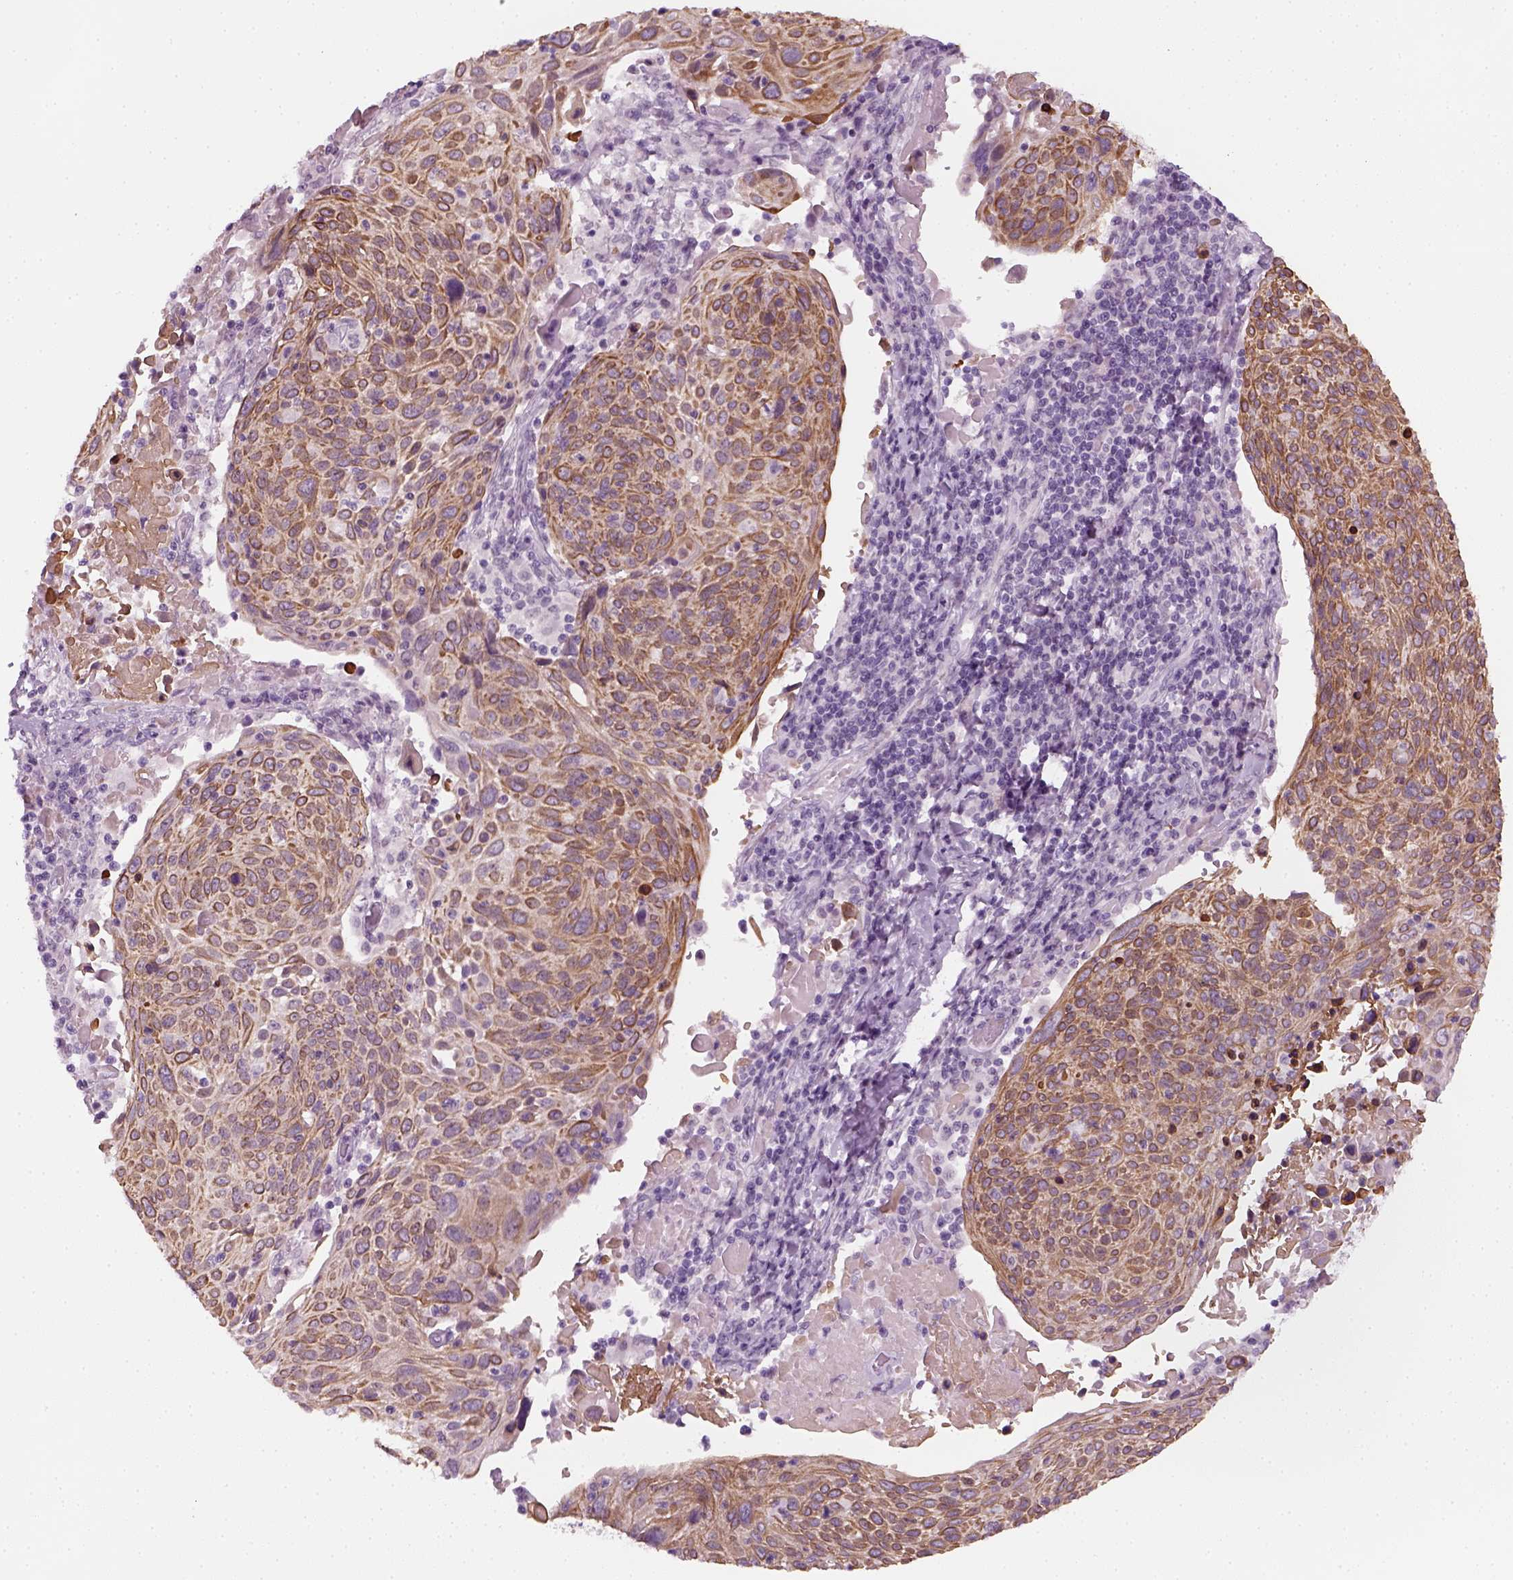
{"staining": {"intensity": "moderate", "quantity": ">75%", "location": "cytoplasmic/membranous"}, "tissue": "cervical cancer", "cell_type": "Tumor cells", "image_type": "cancer", "snomed": [{"axis": "morphology", "description": "Squamous cell carcinoma, NOS"}, {"axis": "topography", "description": "Cervix"}], "caption": "There is medium levels of moderate cytoplasmic/membranous staining in tumor cells of squamous cell carcinoma (cervical), as demonstrated by immunohistochemical staining (brown color).", "gene": "KRT75", "patient": {"sex": "female", "age": 61}}